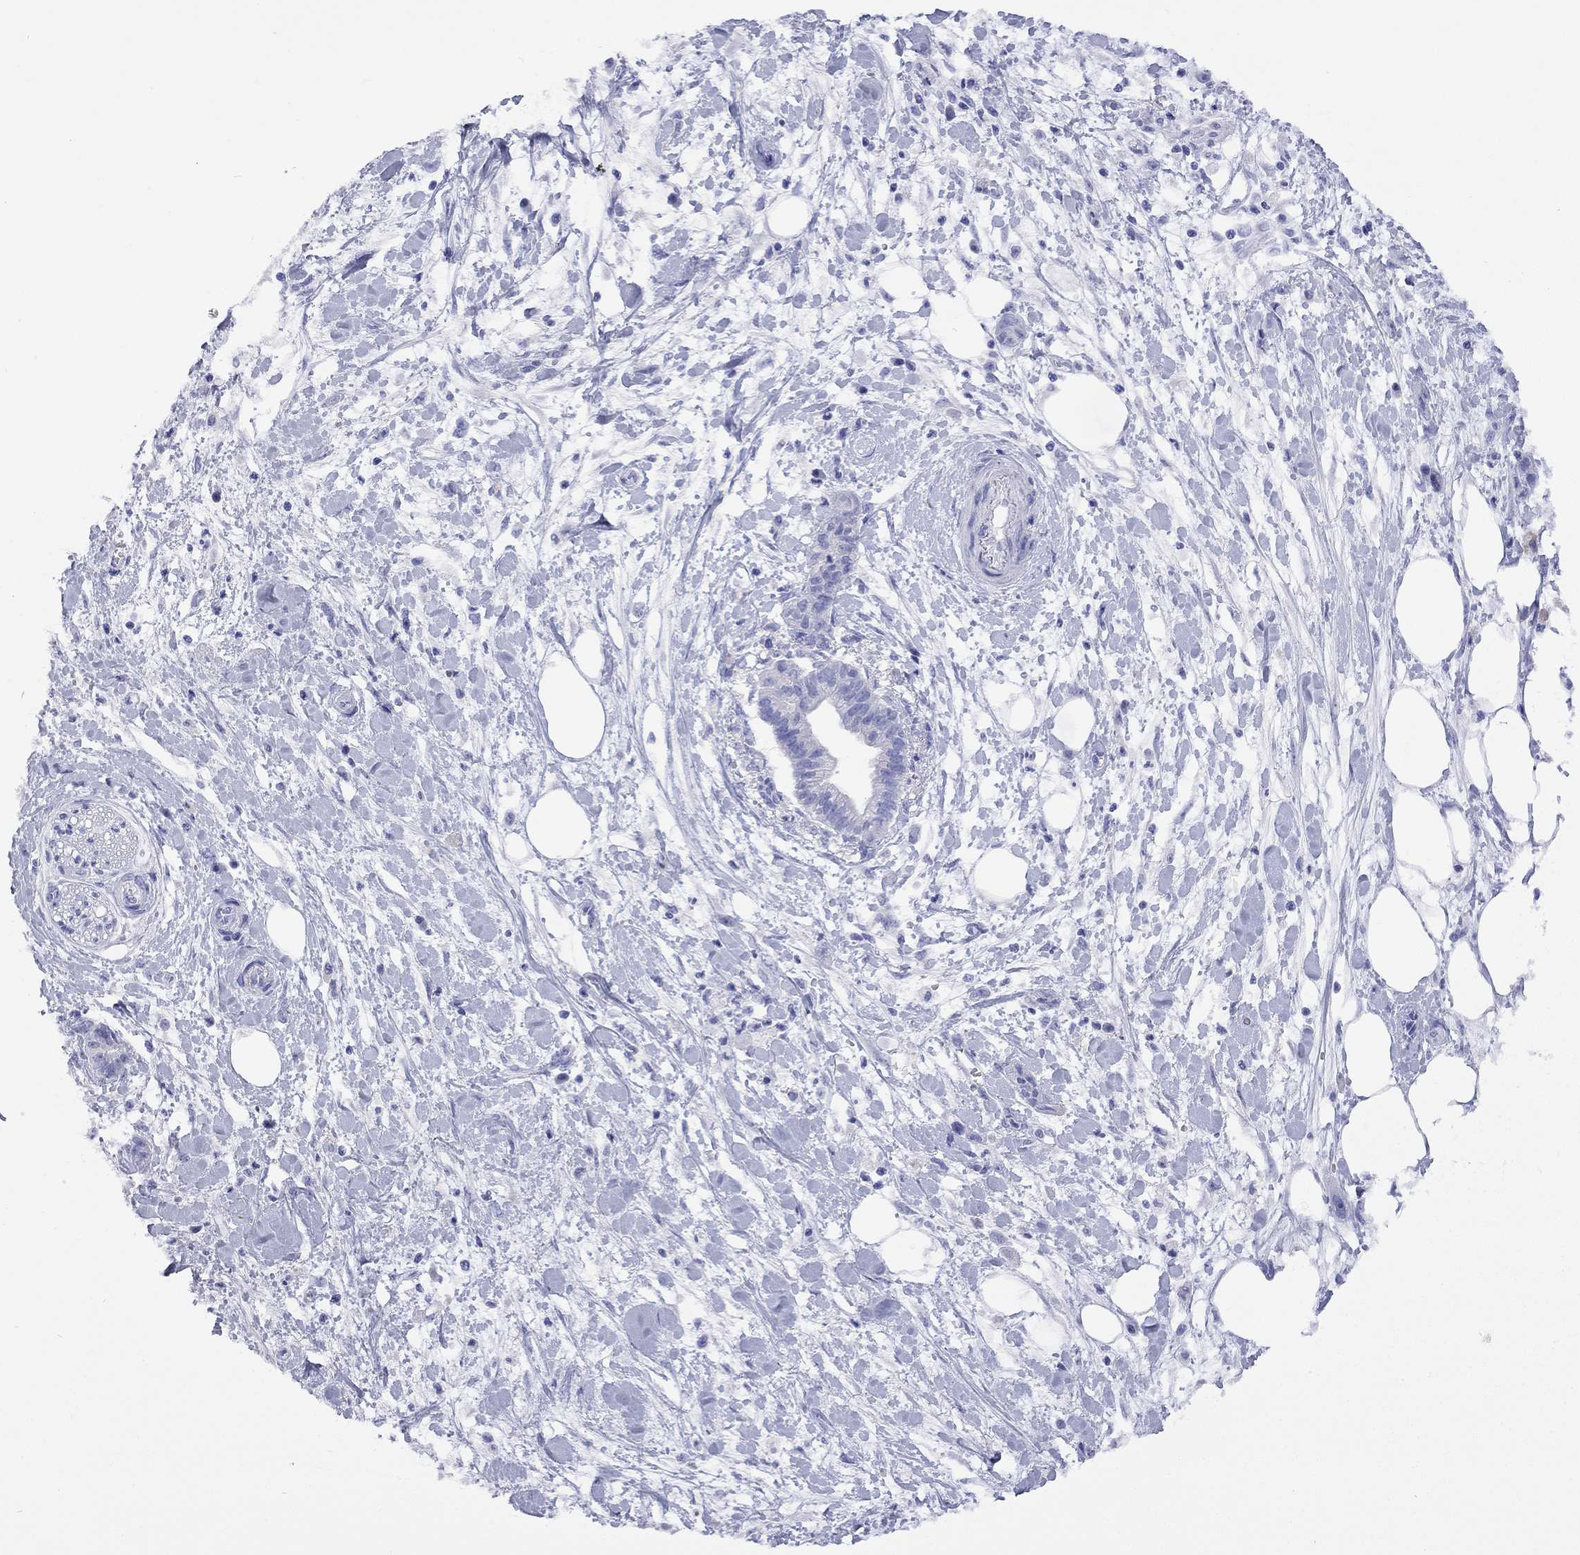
{"staining": {"intensity": "negative", "quantity": "none", "location": "none"}, "tissue": "pancreatic cancer", "cell_type": "Tumor cells", "image_type": "cancer", "snomed": [{"axis": "morphology", "description": "Normal tissue, NOS"}, {"axis": "morphology", "description": "Adenocarcinoma, NOS"}, {"axis": "topography", "description": "Lymph node"}, {"axis": "topography", "description": "Pancreas"}], "caption": "Immunohistochemistry (IHC) histopathology image of human pancreatic cancer (adenocarcinoma) stained for a protein (brown), which displays no expression in tumor cells.", "gene": "FIGLA", "patient": {"sex": "female", "age": 58}}